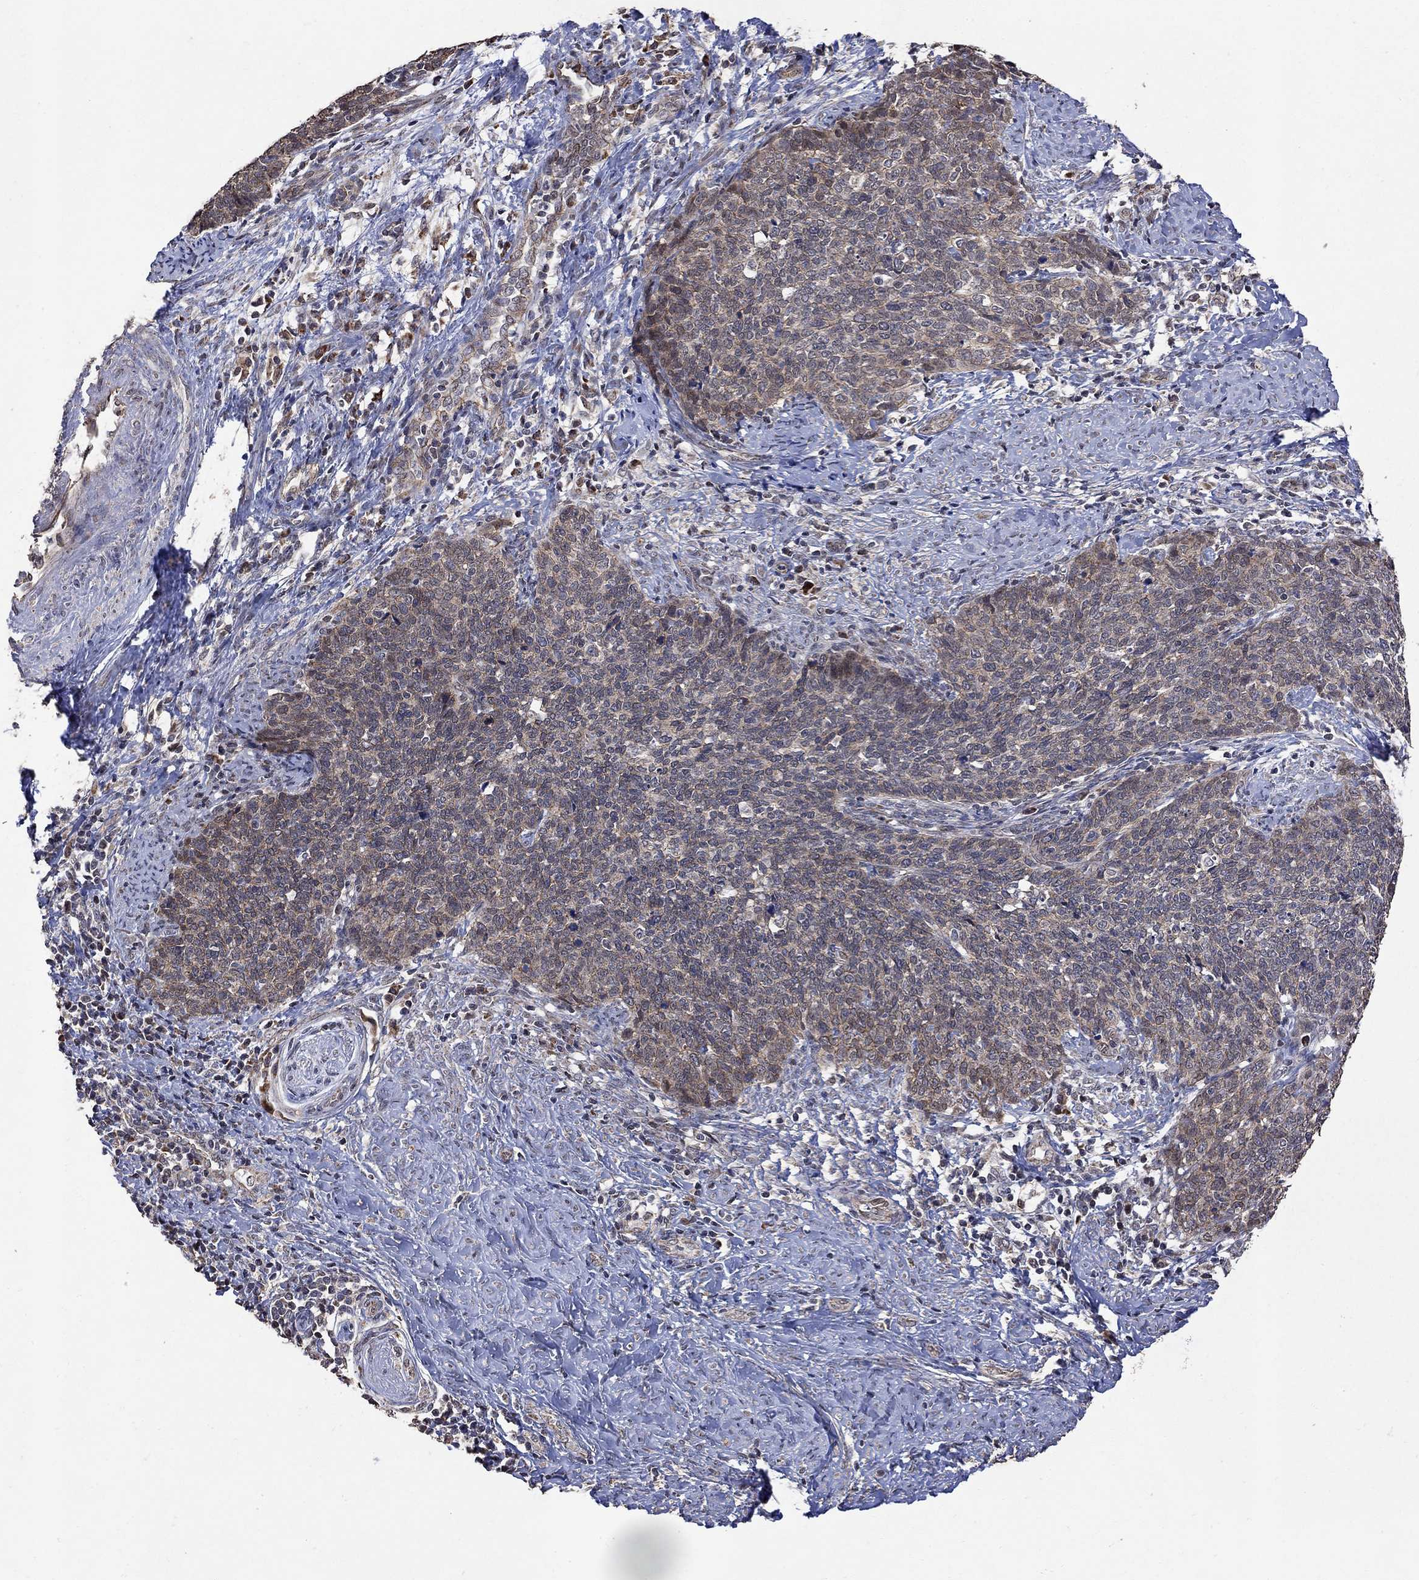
{"staining": {"intensity": "weak", "quantity": "<25%", "location": "cytoplasmic/membranous"}, "tissue": "cervical cancer", "cell_type": "Tumor cells", "image_type": "cancer", "snomed": [{"axis": "morphology", "description": "Normal tissue, NOS"}, {"axis": "morphology", "description": "Squamous cell carcinoma, NOS"}, {"axis": "topography", "description": "Cervix"}], "caption": "Tumor cells are negative for protein expression in human cervical cancer (squamous cell carcinoma). The staining was performed using DAB (3,3'-diaminobenzidine) to visualize the protein expression in brown, while the nuclei were stained in blue with hematoxylin (Magnification: 20x).", "gene": "ANKRA2", "patient": {"sex": "female", "age": 39}}